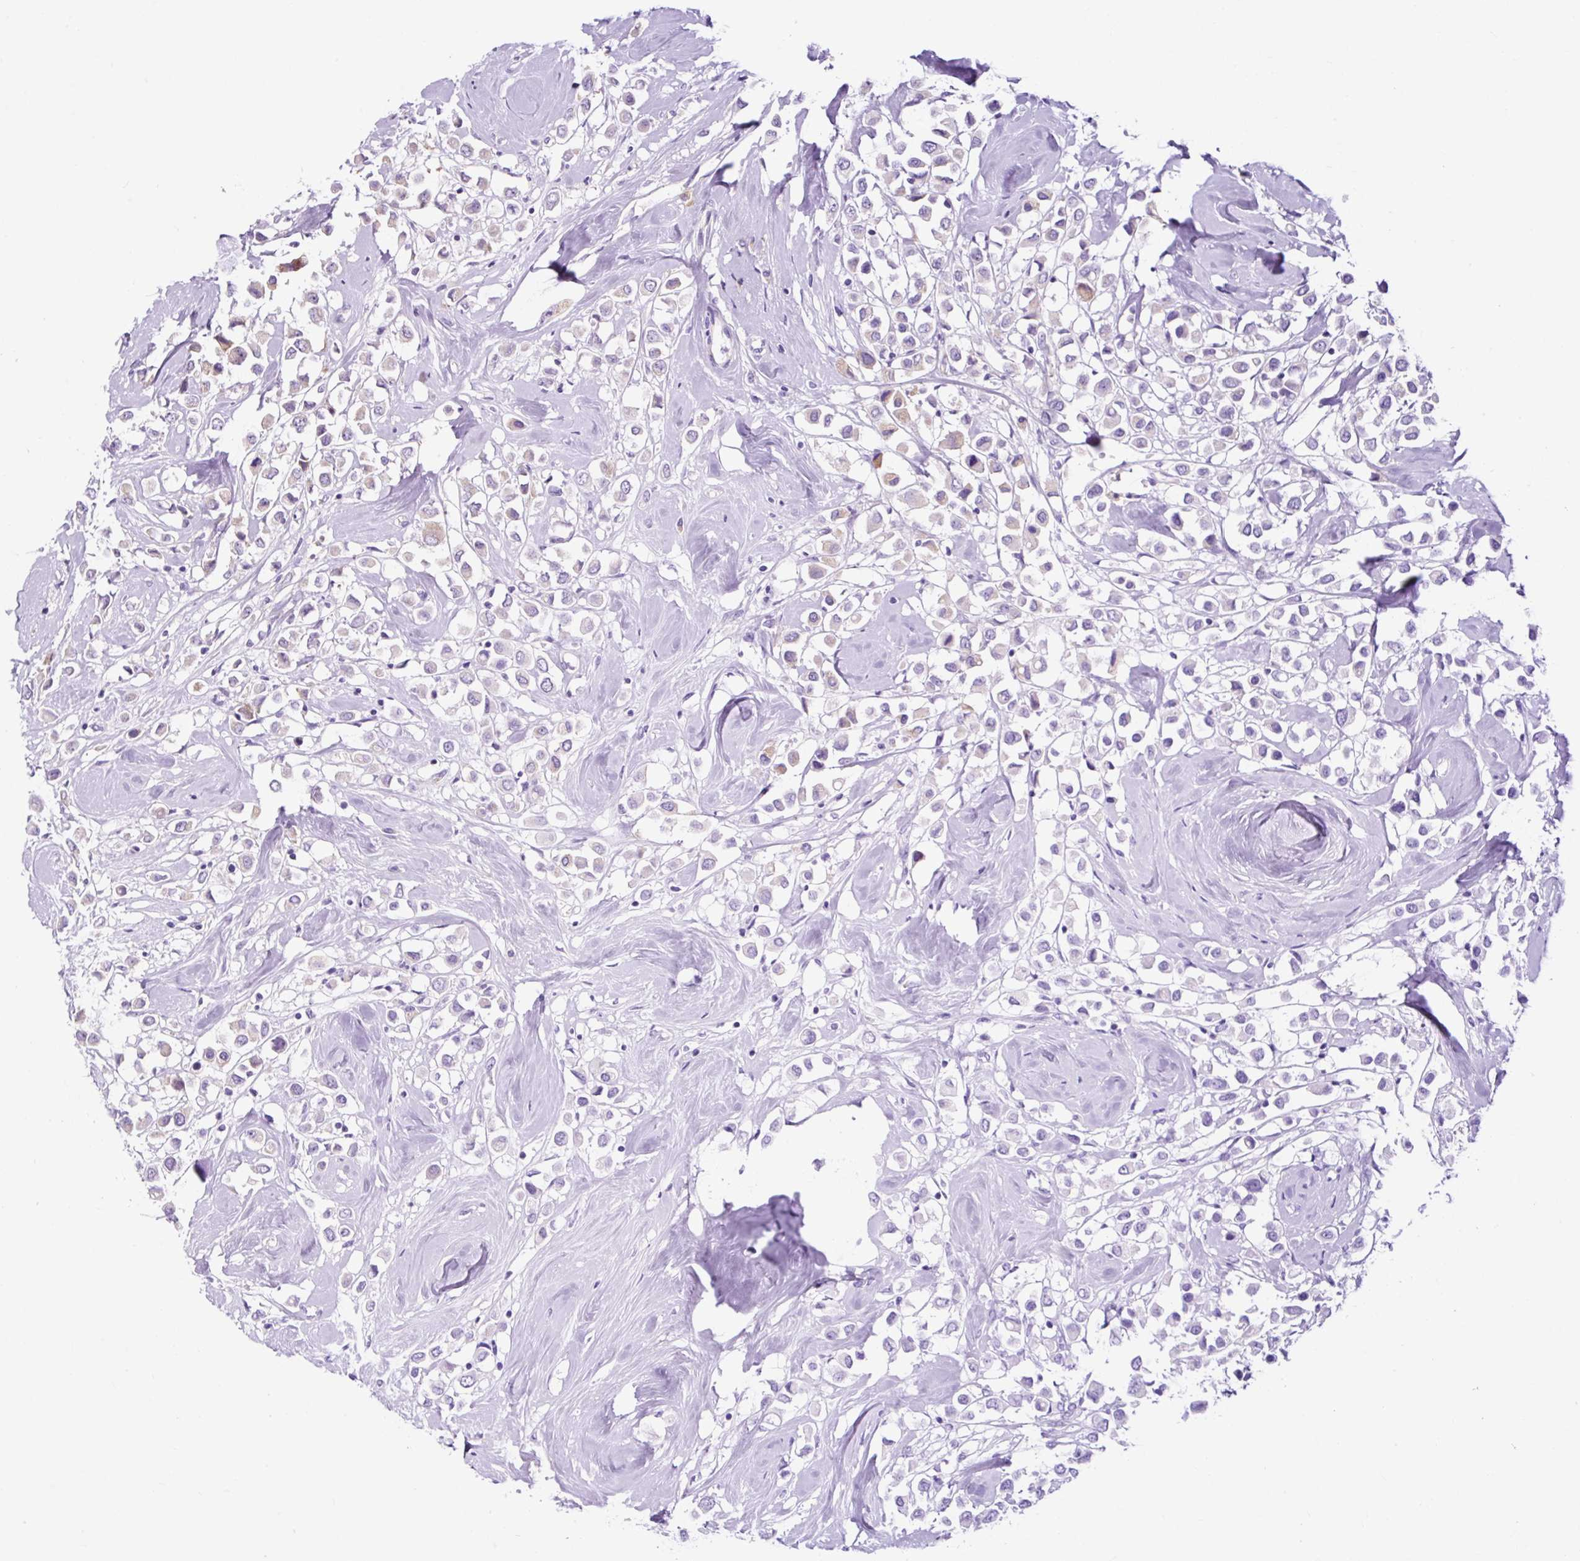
{"staining": {"intensity": "weak", "quantity": "<25%", "location": "cytoplasmic/membranous"}, "tissue": "breast cancer", "cell_type": "Tumor cells", "image_type": "cancer", "snomed": [{"axis": "morphology", "description": "Duct carcinoma"}, {"axis": "topography", "description": "Breast"}], "caption": "Breast cancer (infiltrating ductal carcinoma) was stained to show a protein in brown. There is no significant staining in tumor cells.", "gene": "FMC1", "patient": {"sex": "female", "age": 61}}